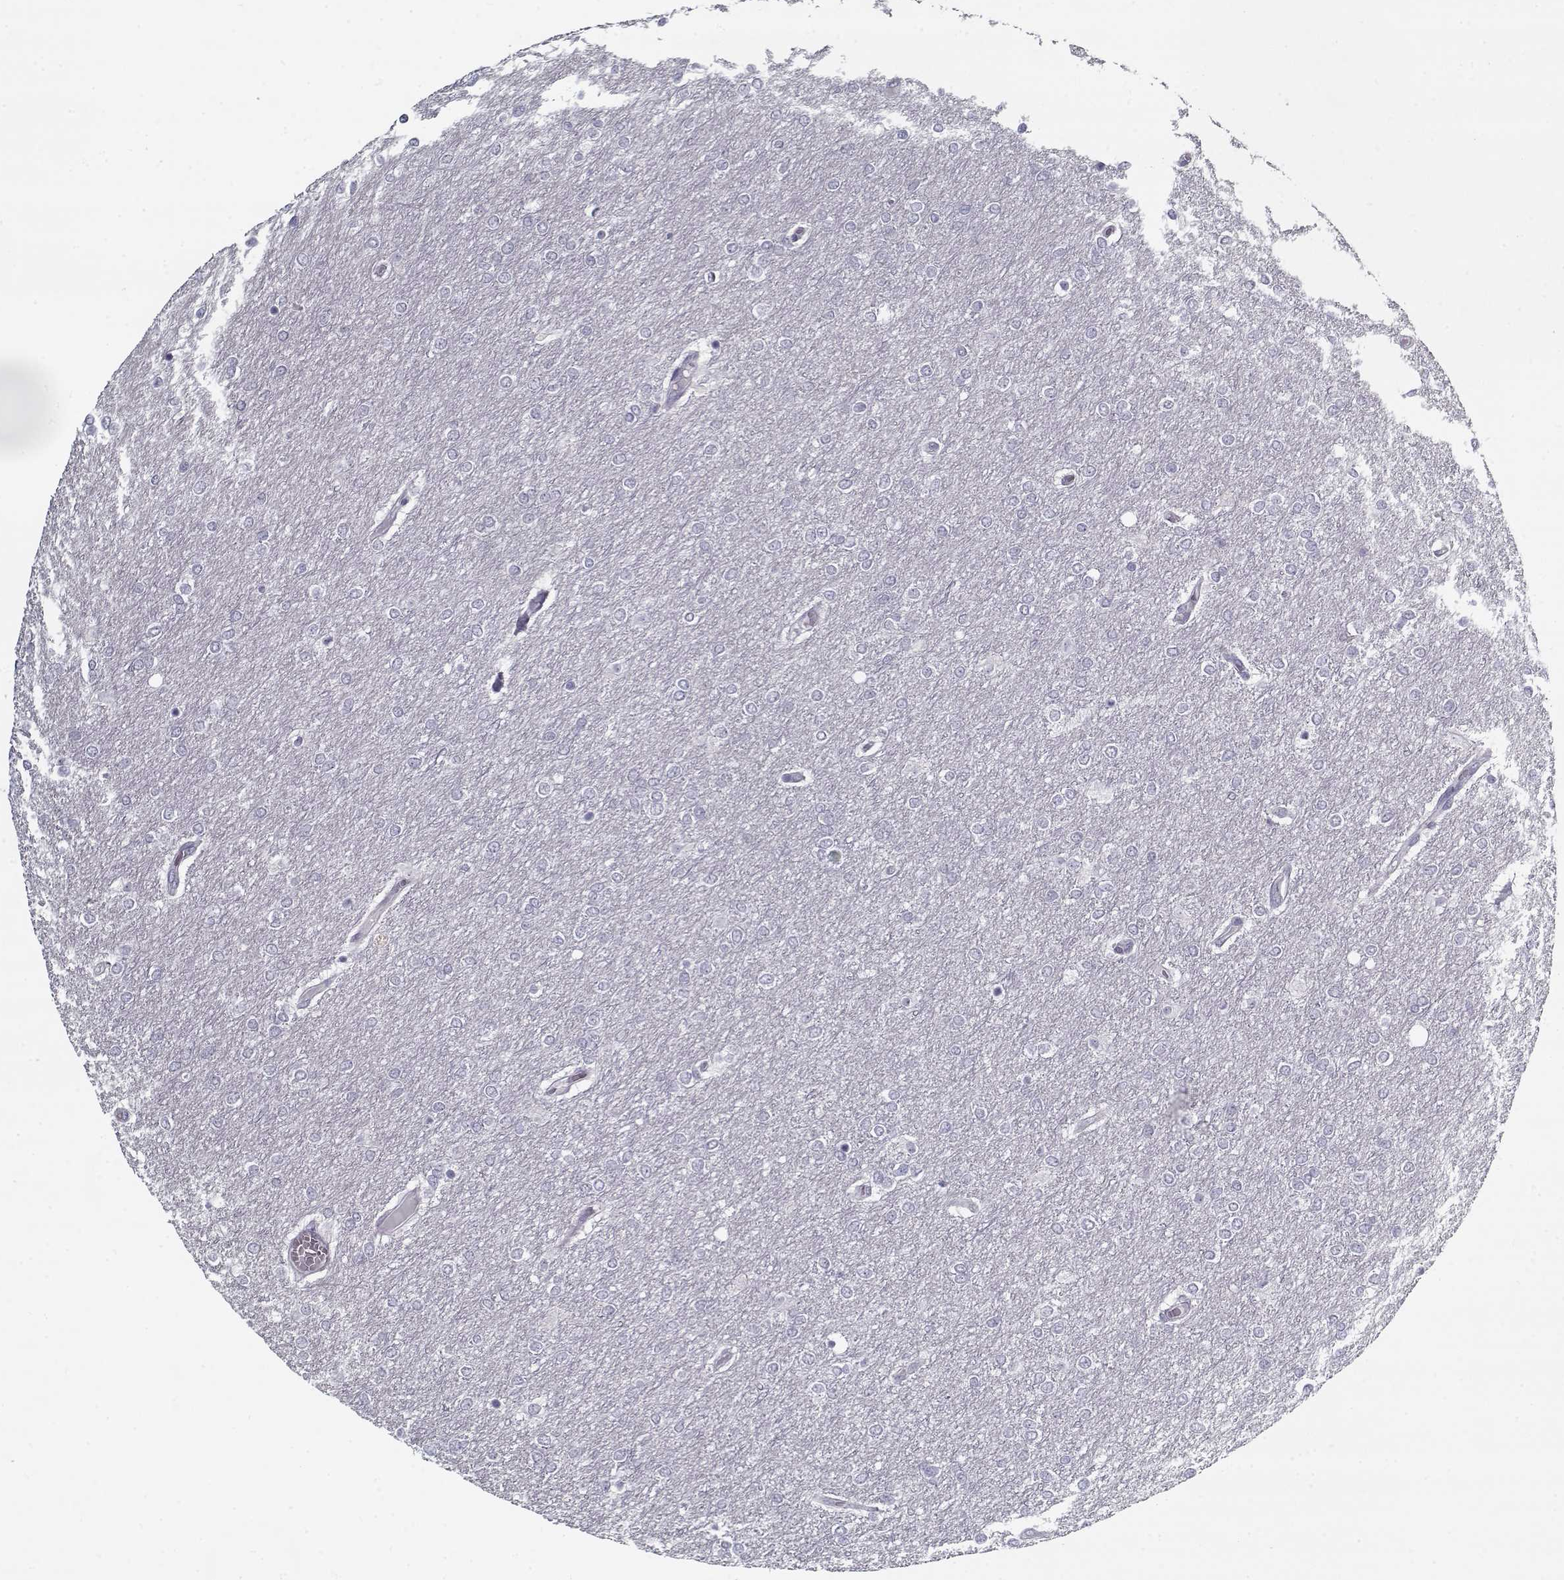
{"staining": {"intensity": "negative", "quantity": "none", "location": "none"}, "tissue": "glioma", "cell_type": "Tumor cells", "image_type": "cancer", "snomed": [{"axis": "morphology", "description": "Glioma, malignant, High grade"}, {"axis": "topography", "description": "Brain"}], "caption": "Histopathology image shows no protein staining in tumor cells of malignant glioma (high-grade) tissue.", "gene": "RNF32", "patient": {"sex": "female", "age": 61}}